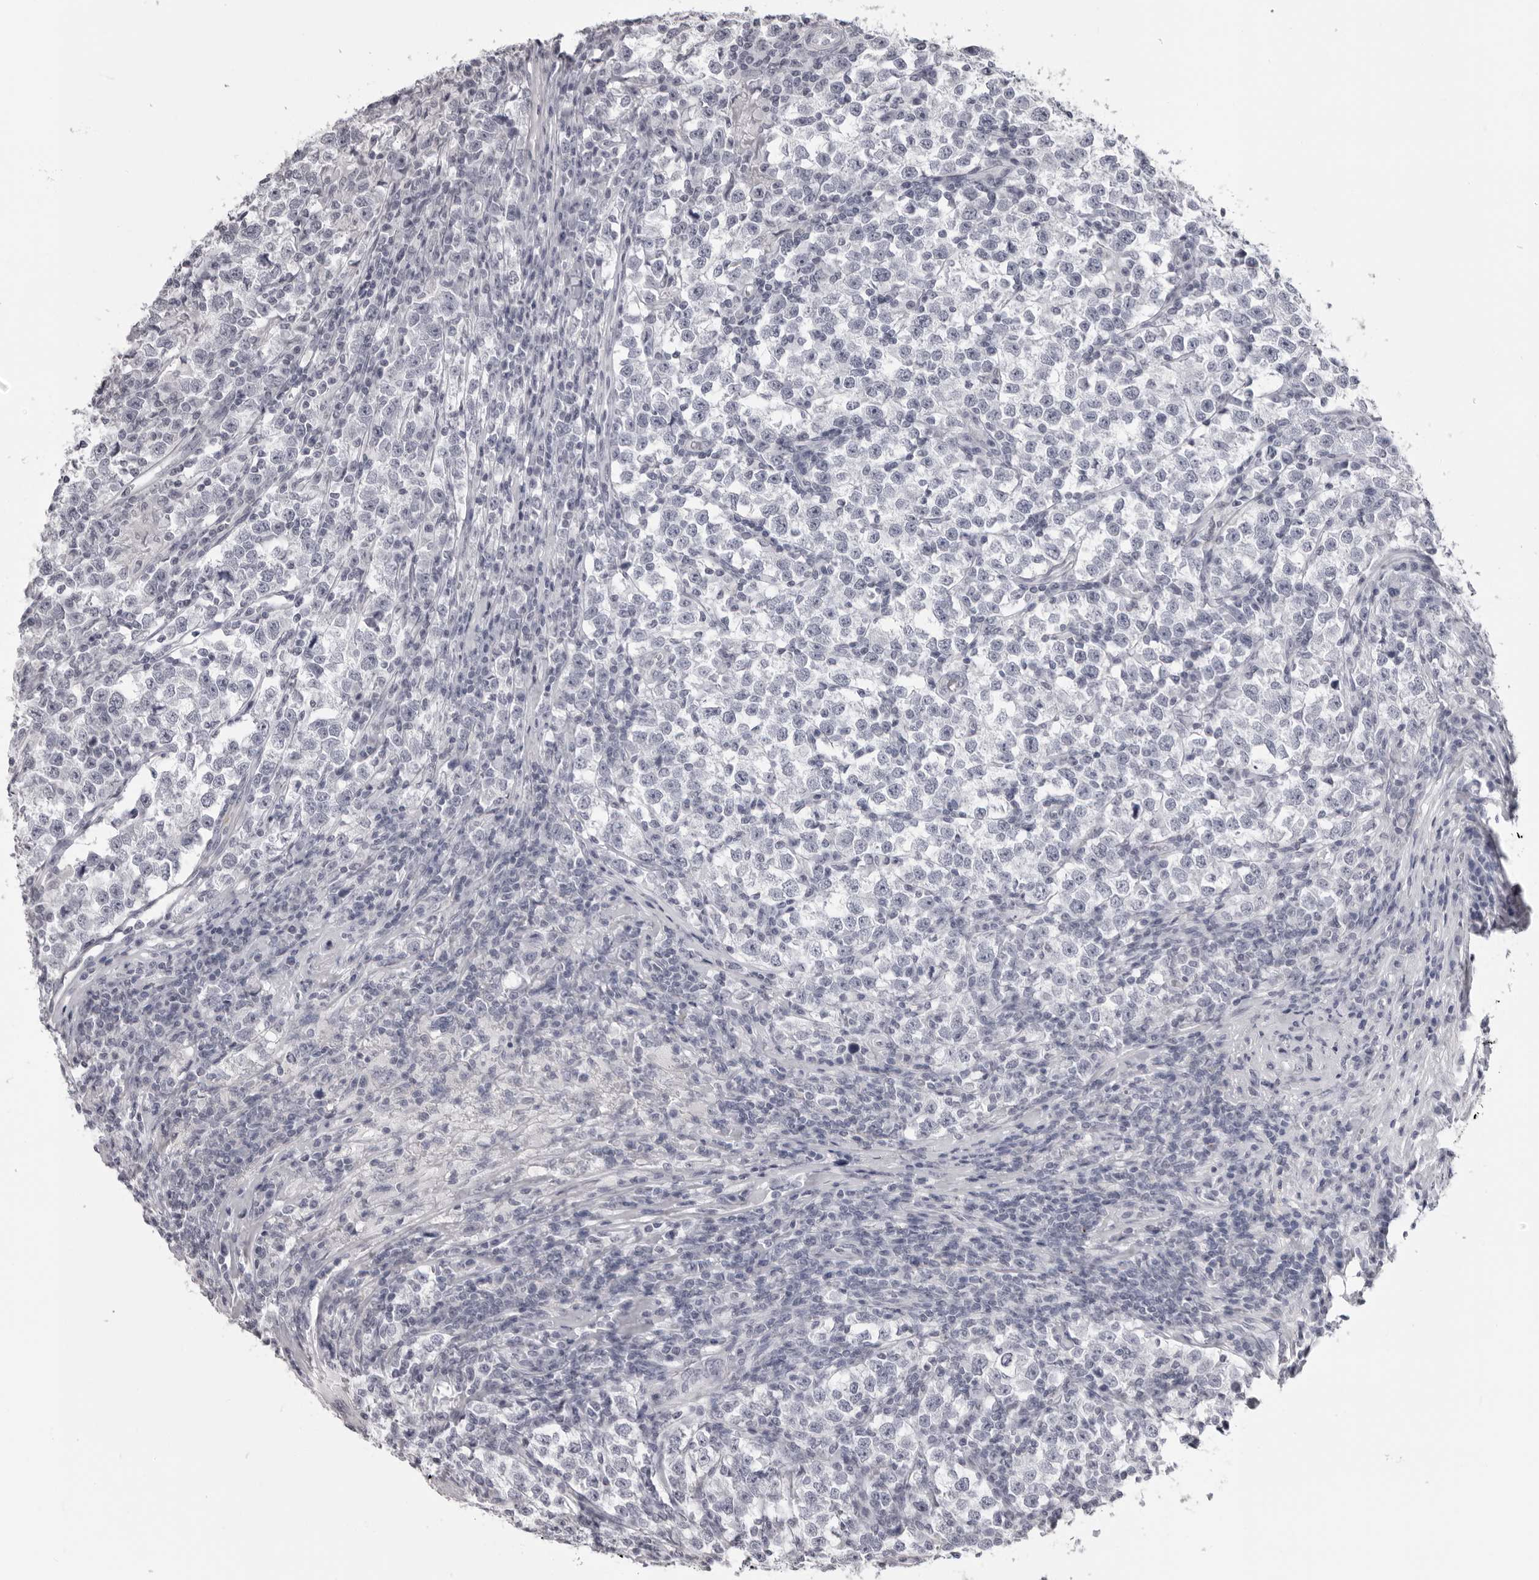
{"staining": {"intensity": "negative", "quantity": "none", "location": "none"}, "tissue": "testis cancer", "cell_type": "Tumor cells", "image_type": "cancer", "snomed": [{"axis": "morphology", "description": "Normal tissue, NOS"}, {"axis": "morphology", "description": "Seminoma, NOS"}, {"axis": "topography", "description": "Testis"}], "caption": "This is an IHC photomicrograph of testis seminoma. There is no staining in tumor cells.", "gene": "DNALI1", "patient": {"sex": "male", "age": 43}}